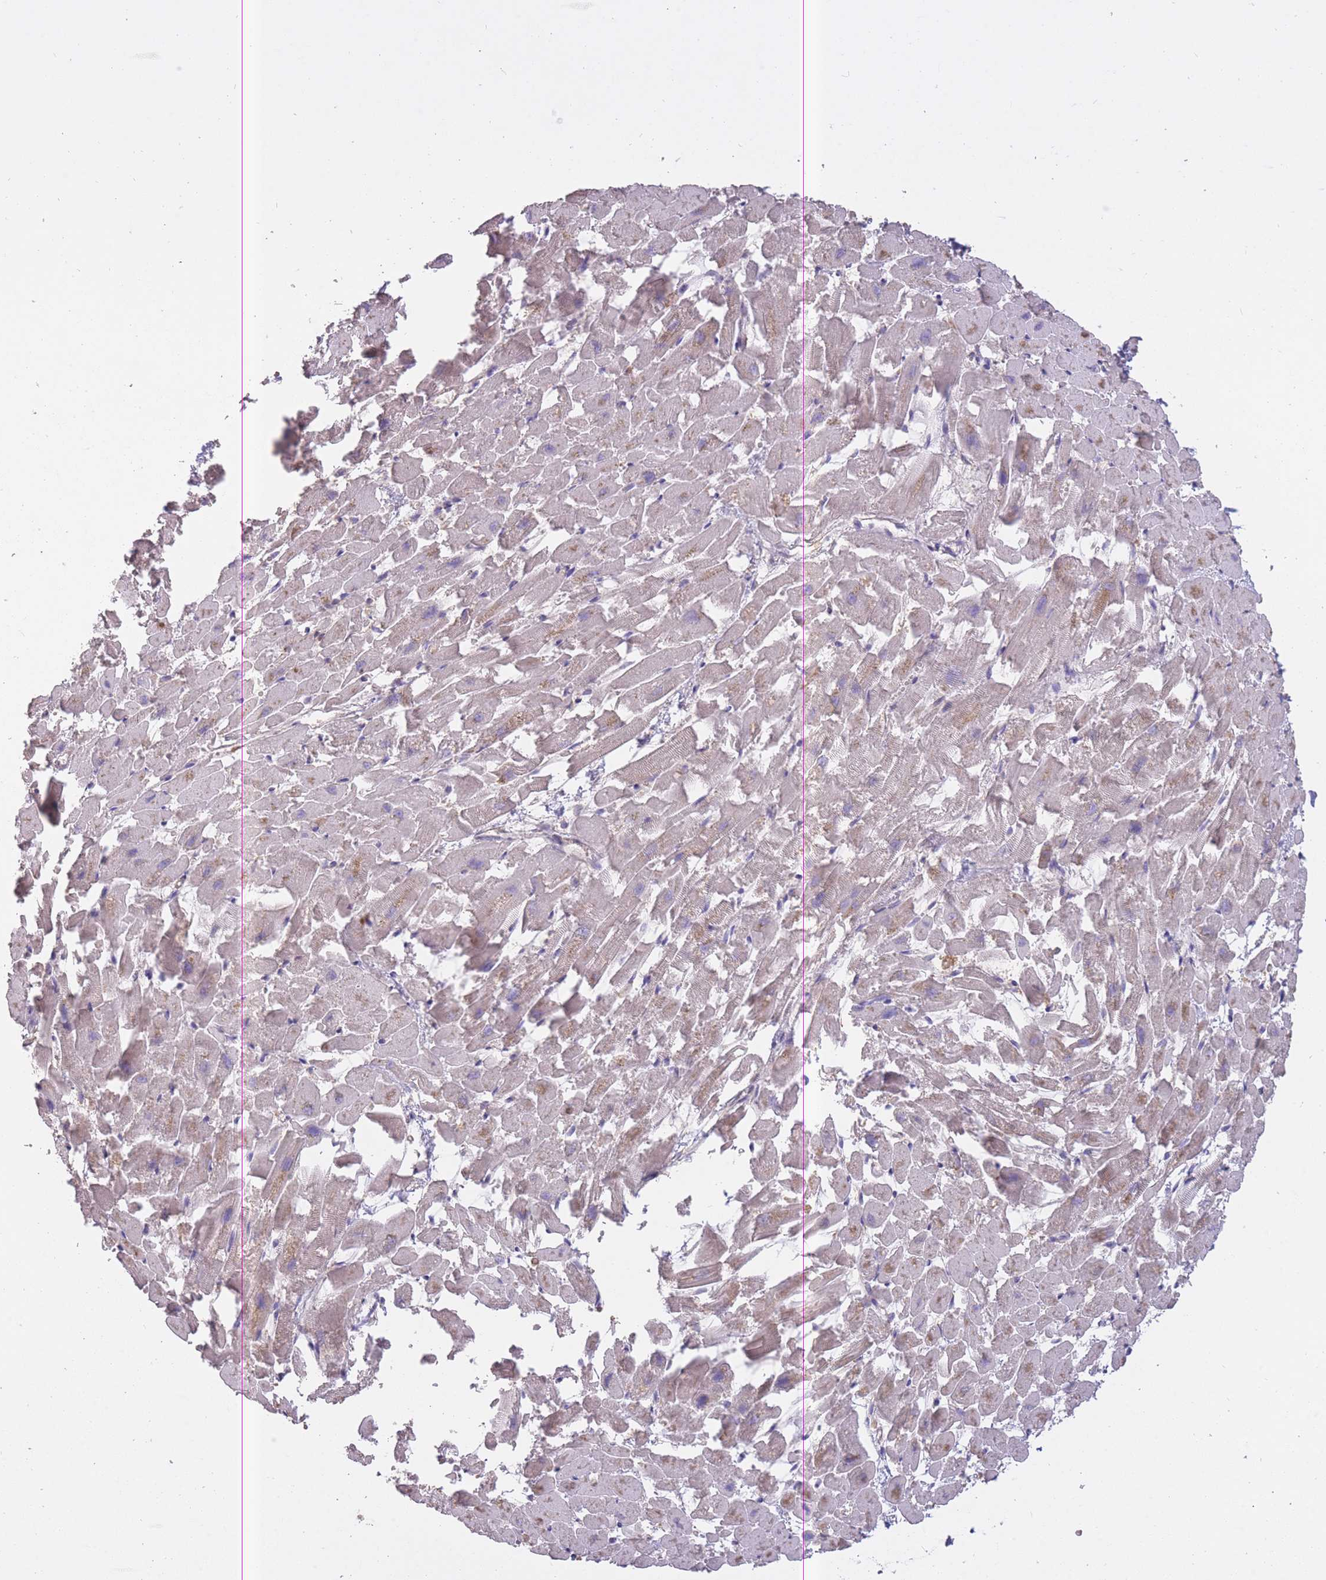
{"staining": {"intensity": "weak", "quantity": "<25%", "location": "cytoplasmic/membranous"}, "tissue": "heart muscle", "cell_type": "Cardiomyocytes", "image_type": "normal", "snomed": [{"axis": "morphology", "description": "Normal tissue, NOS"}, {"axis": "topography", "description": "Heart"}], "caption": "DAB immunohistochemical staining of benign heart muscle reveals no significant staining in cardiomyocytes.", "gene": "GMIP", "patient": {"sex": "female", "age": 64}}